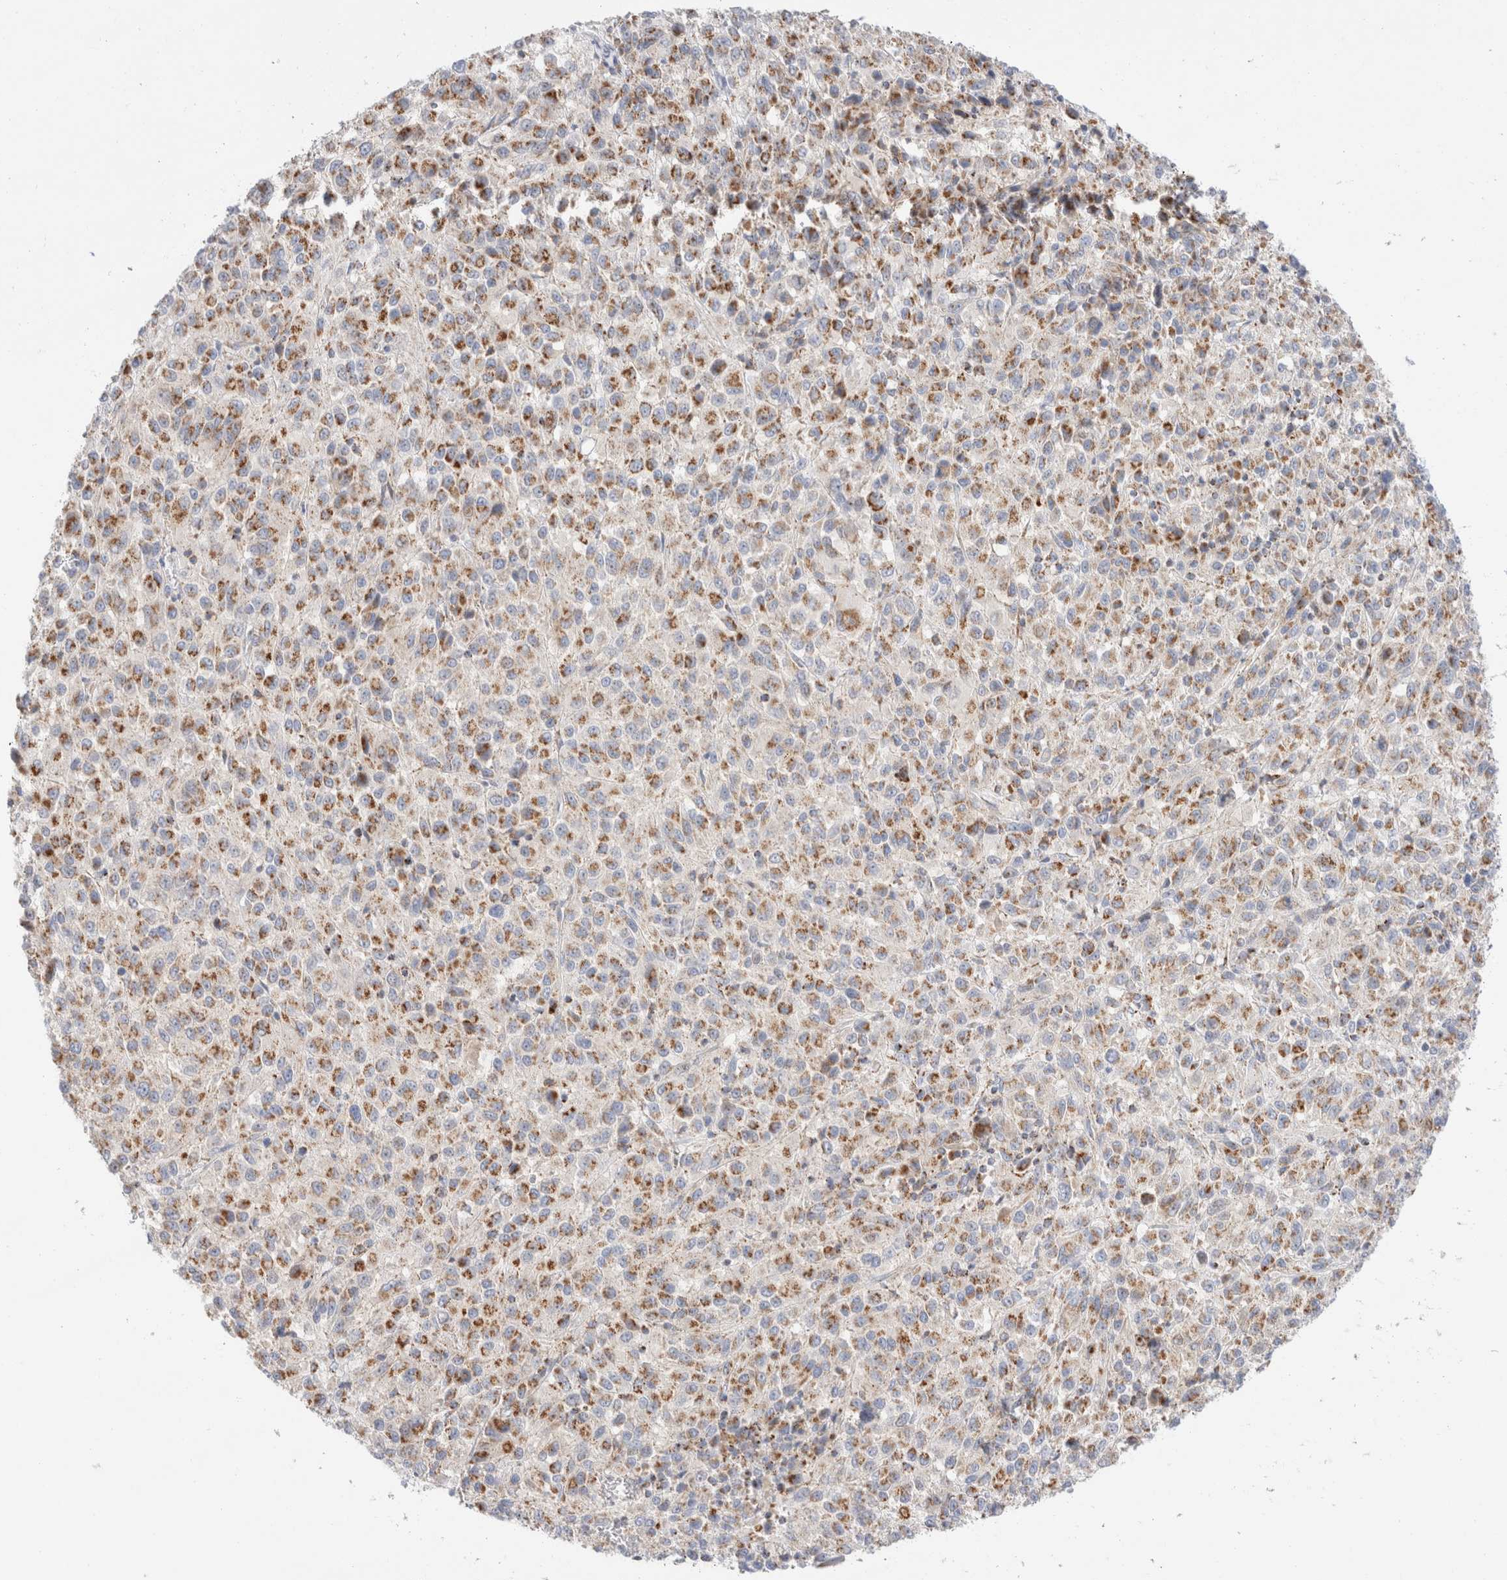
{"staining": {"intensity": "moderate", "quantity": ">75%", "location": "cytoplasmic/membranous"}, "tissue": "melanoma", "cell_type": "Tumor cells", "image_type": "cancer", "snomed": [{"axis": "morphology", "description": "Malignant melanoma, Metastatic site"}, {"axis": "topography", "description": "Lung"}], "caption": "This micrograph exhibits immunohistochemistry (IHC) staining of melanoma, with medium moderate cytoplasmic/membranous staining in approximately >75% of tumor cells.", "gene": "ATP6V1C1", "patient": {"sex": "male", "age": 64}}